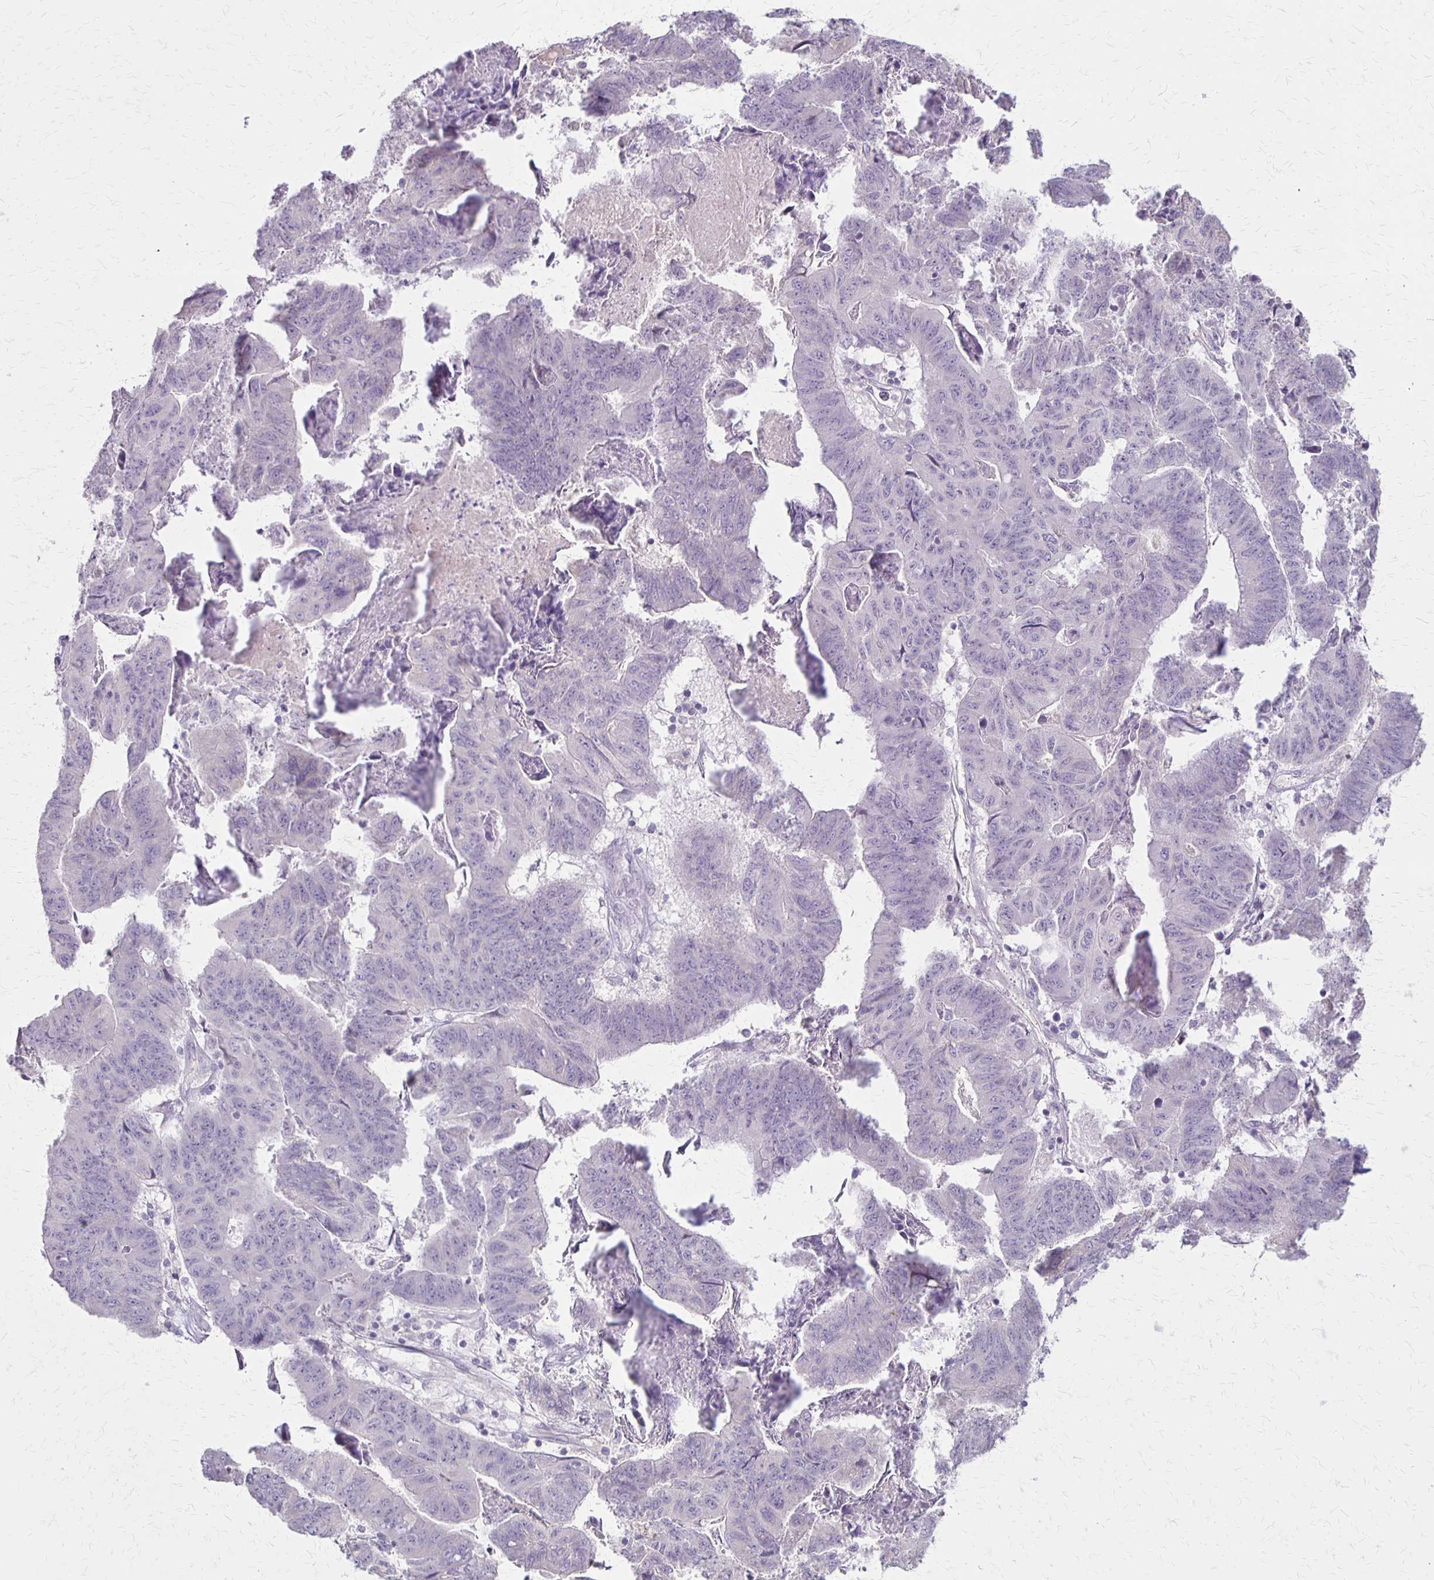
{"staining": {"intensity": "negative", "quantity": "none", "location": "none"}, "tissue": "stomach cancer", "cell_type": "Tumor cells", "image_type": "cancer", "snomed": [{"axis": "morphology", "description": "Adenocarcinoma, NOS"}, {"axis": "topography", "description": "Stomach, lower"}], "caption": "Tumor cells are negative for protein expression in human stomach cancer.", "gene": "SLC35E2B", "patient": {"sex": "male", "age": 77}}